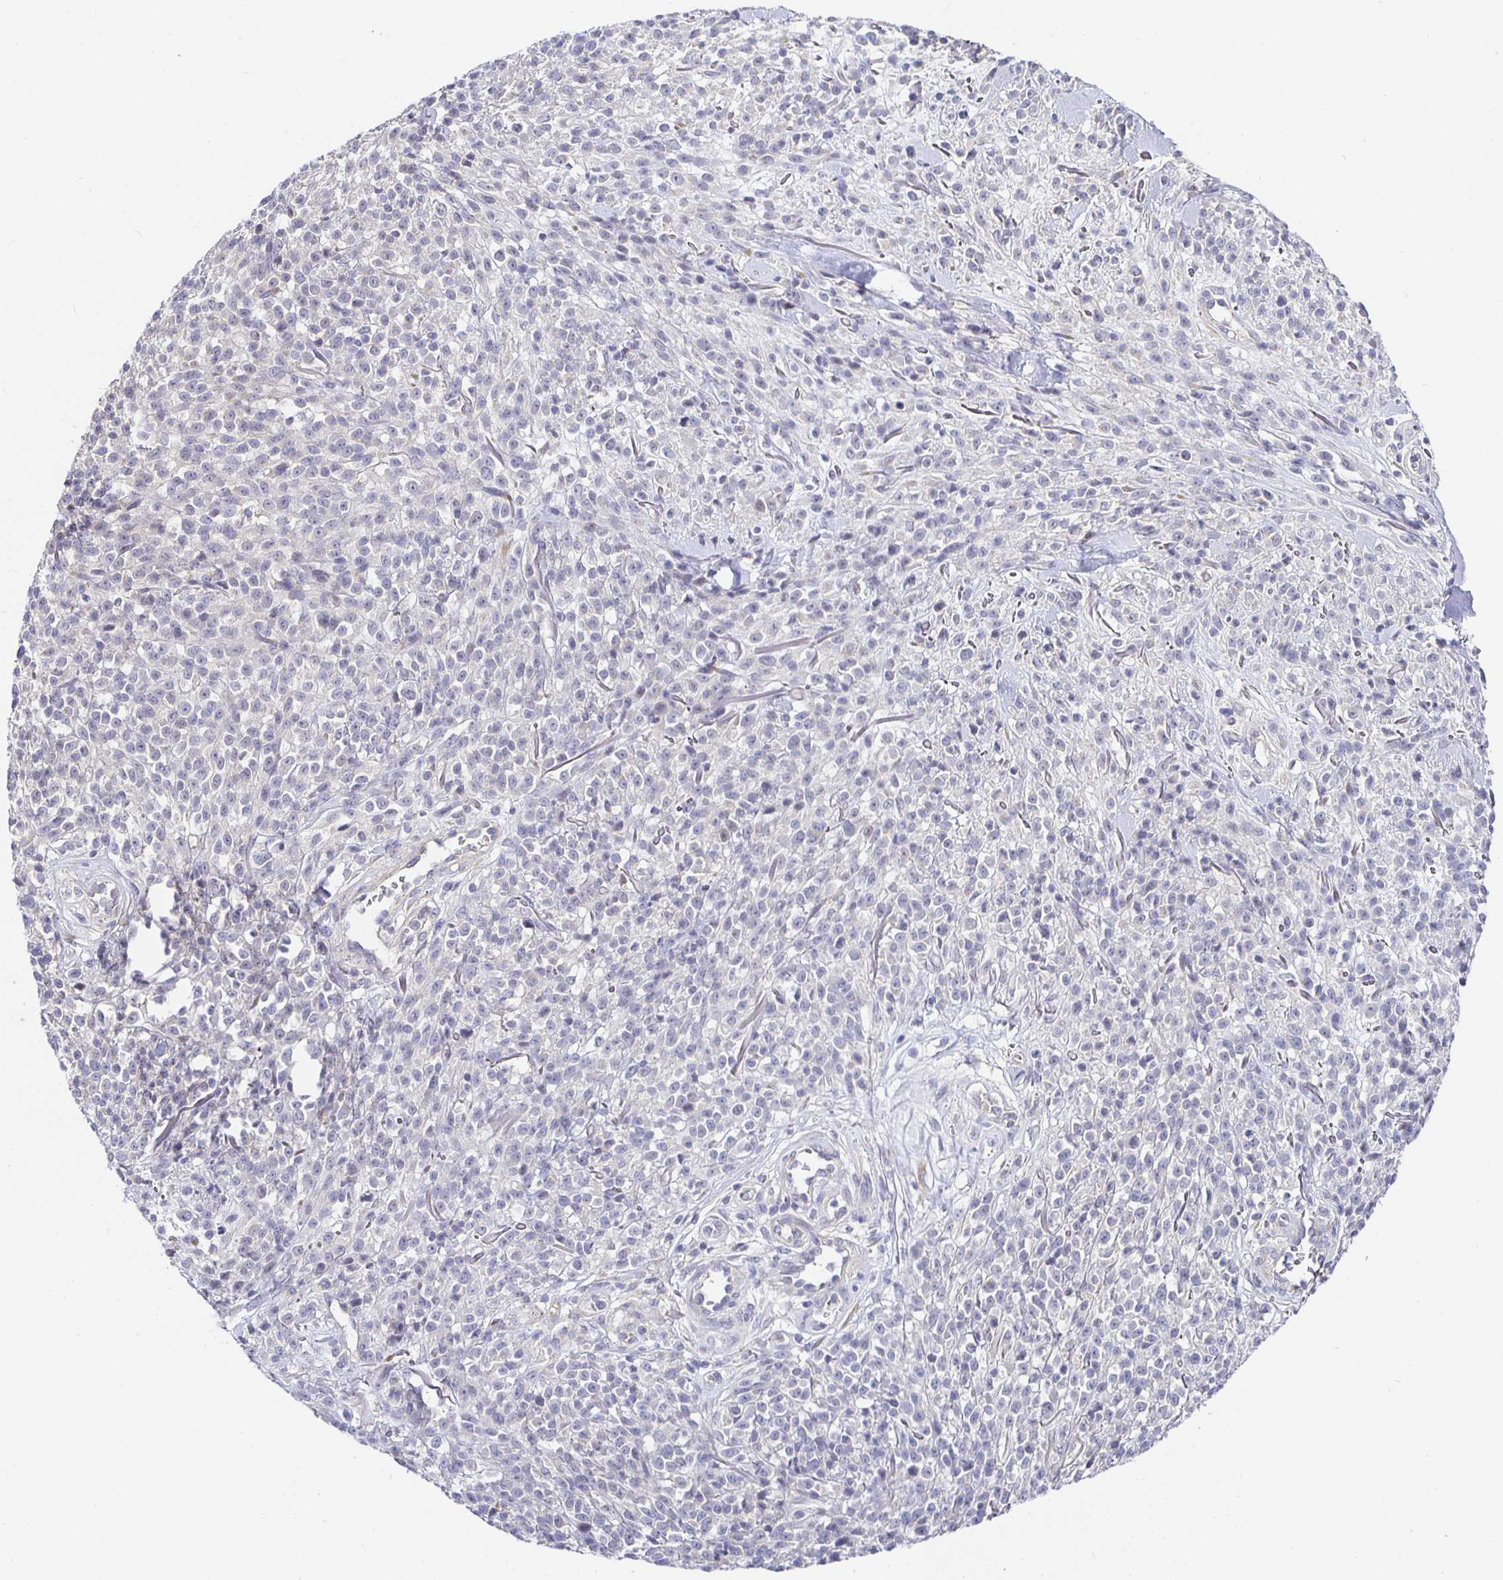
{"staining": {"intensity": "negative", "quantity": "none", "location": "none"}, "tissue": "melanoma", "cell_type": "Tumor cells", "image_type": "cancer", "snomed": [{"axis": "morphology", "description": "Malignant melanoma, NOS"}, {"axis": "topography", "description": "Skin"}, {"axis": "topography", "description": "Skin of trunk"}], "caption": "Malignant melanoma stained for a protein using IHC shows no staining tumor cells.", "gene": "OPALIN", "patient": {"sex": "male", "age": 74}}